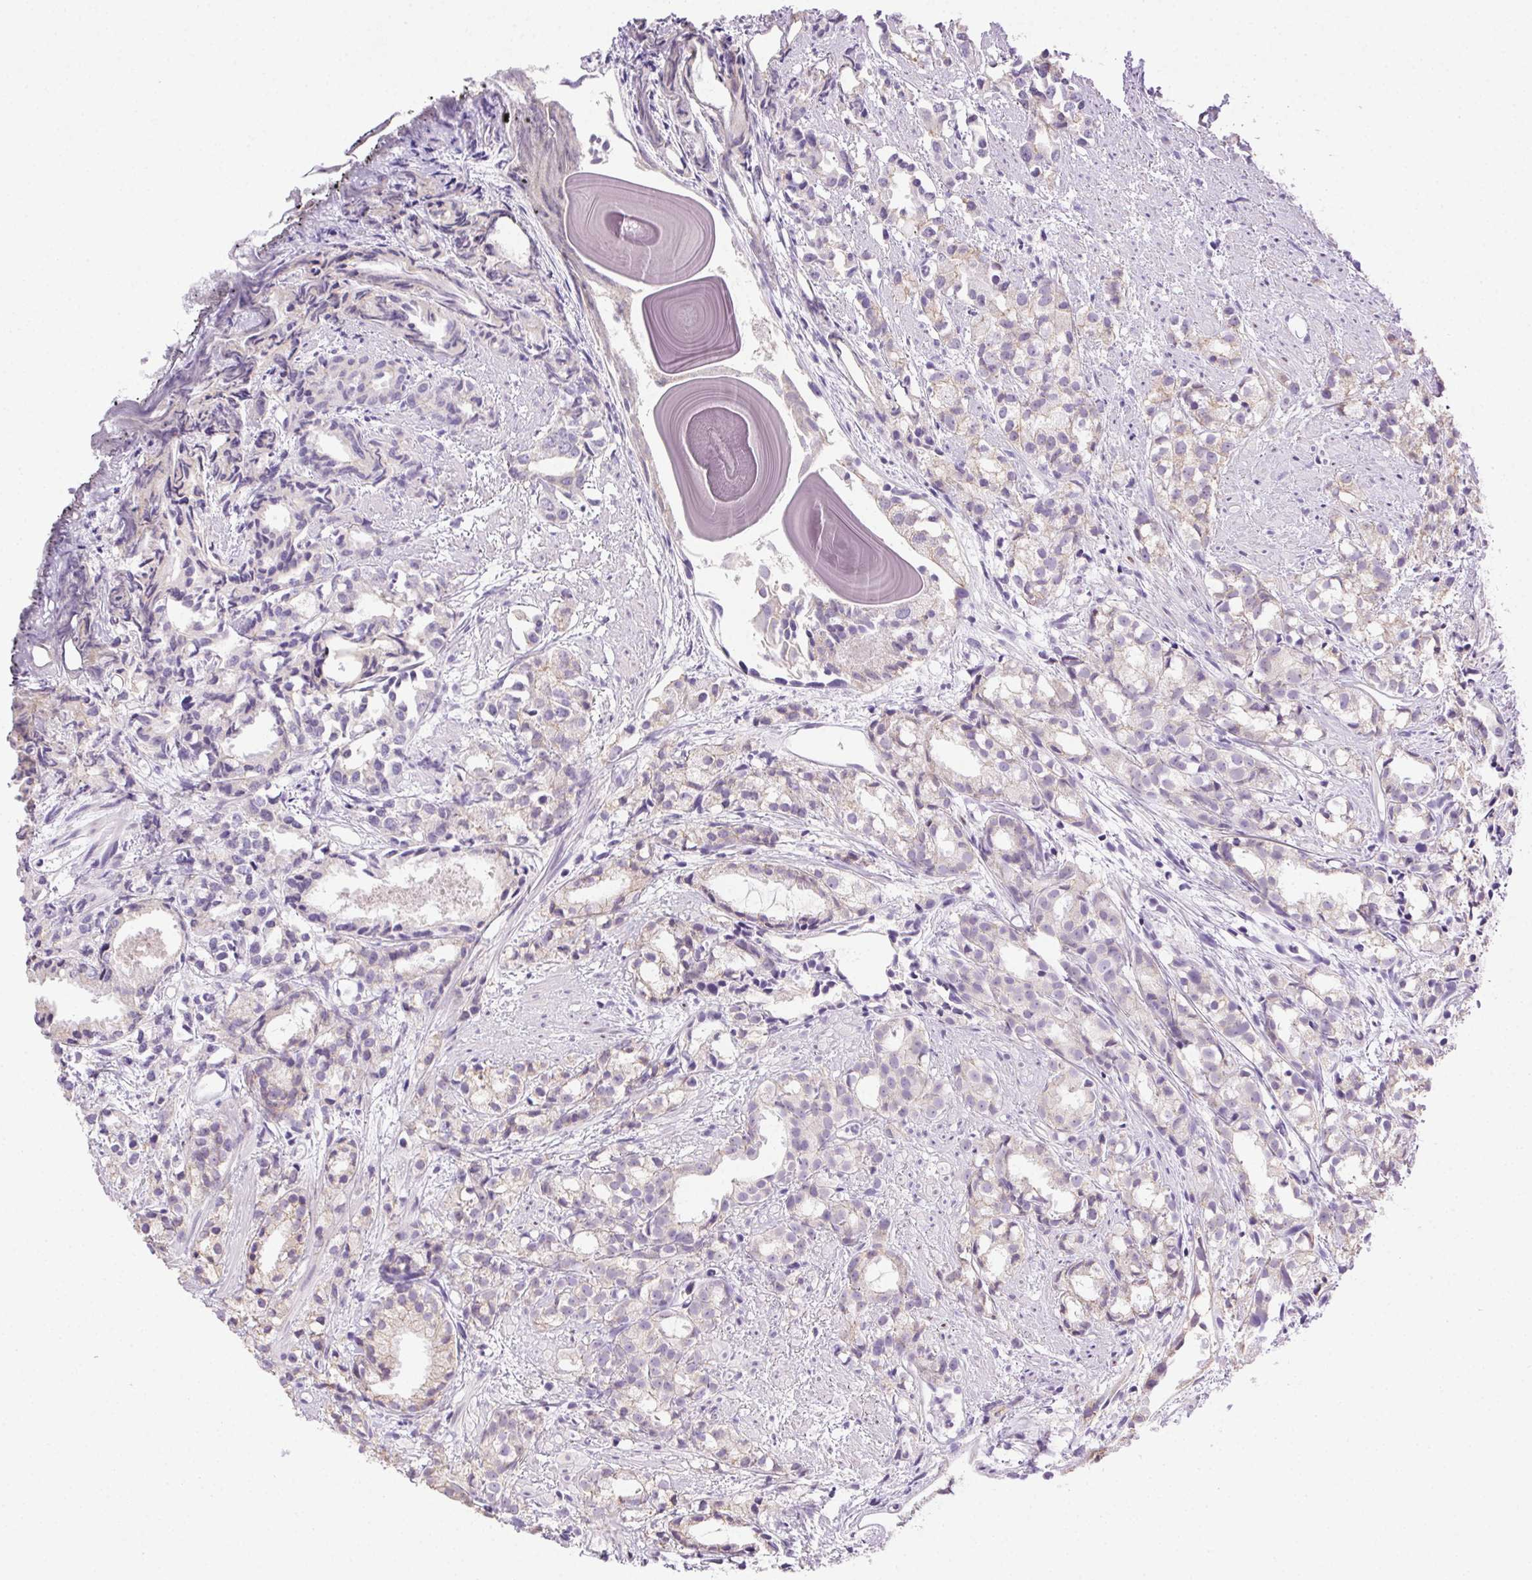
{"staining": {"intensity": "negative", "quantity": "none", "location": "none"}, "tissue": "prostate cancer", "cell_type": "Tumor cells", "image_type": "cancer", "snomed": [{"axis": "morphology", "description": "Adenocarcinoma, High grade"}, {"axis": "topography", "description": "Prostate"}], "caption": "Tumor cells show no significant positivity in prostate cancer.", "gene": "CLDN10", "patient": {"sex": "male", "age": 79}}